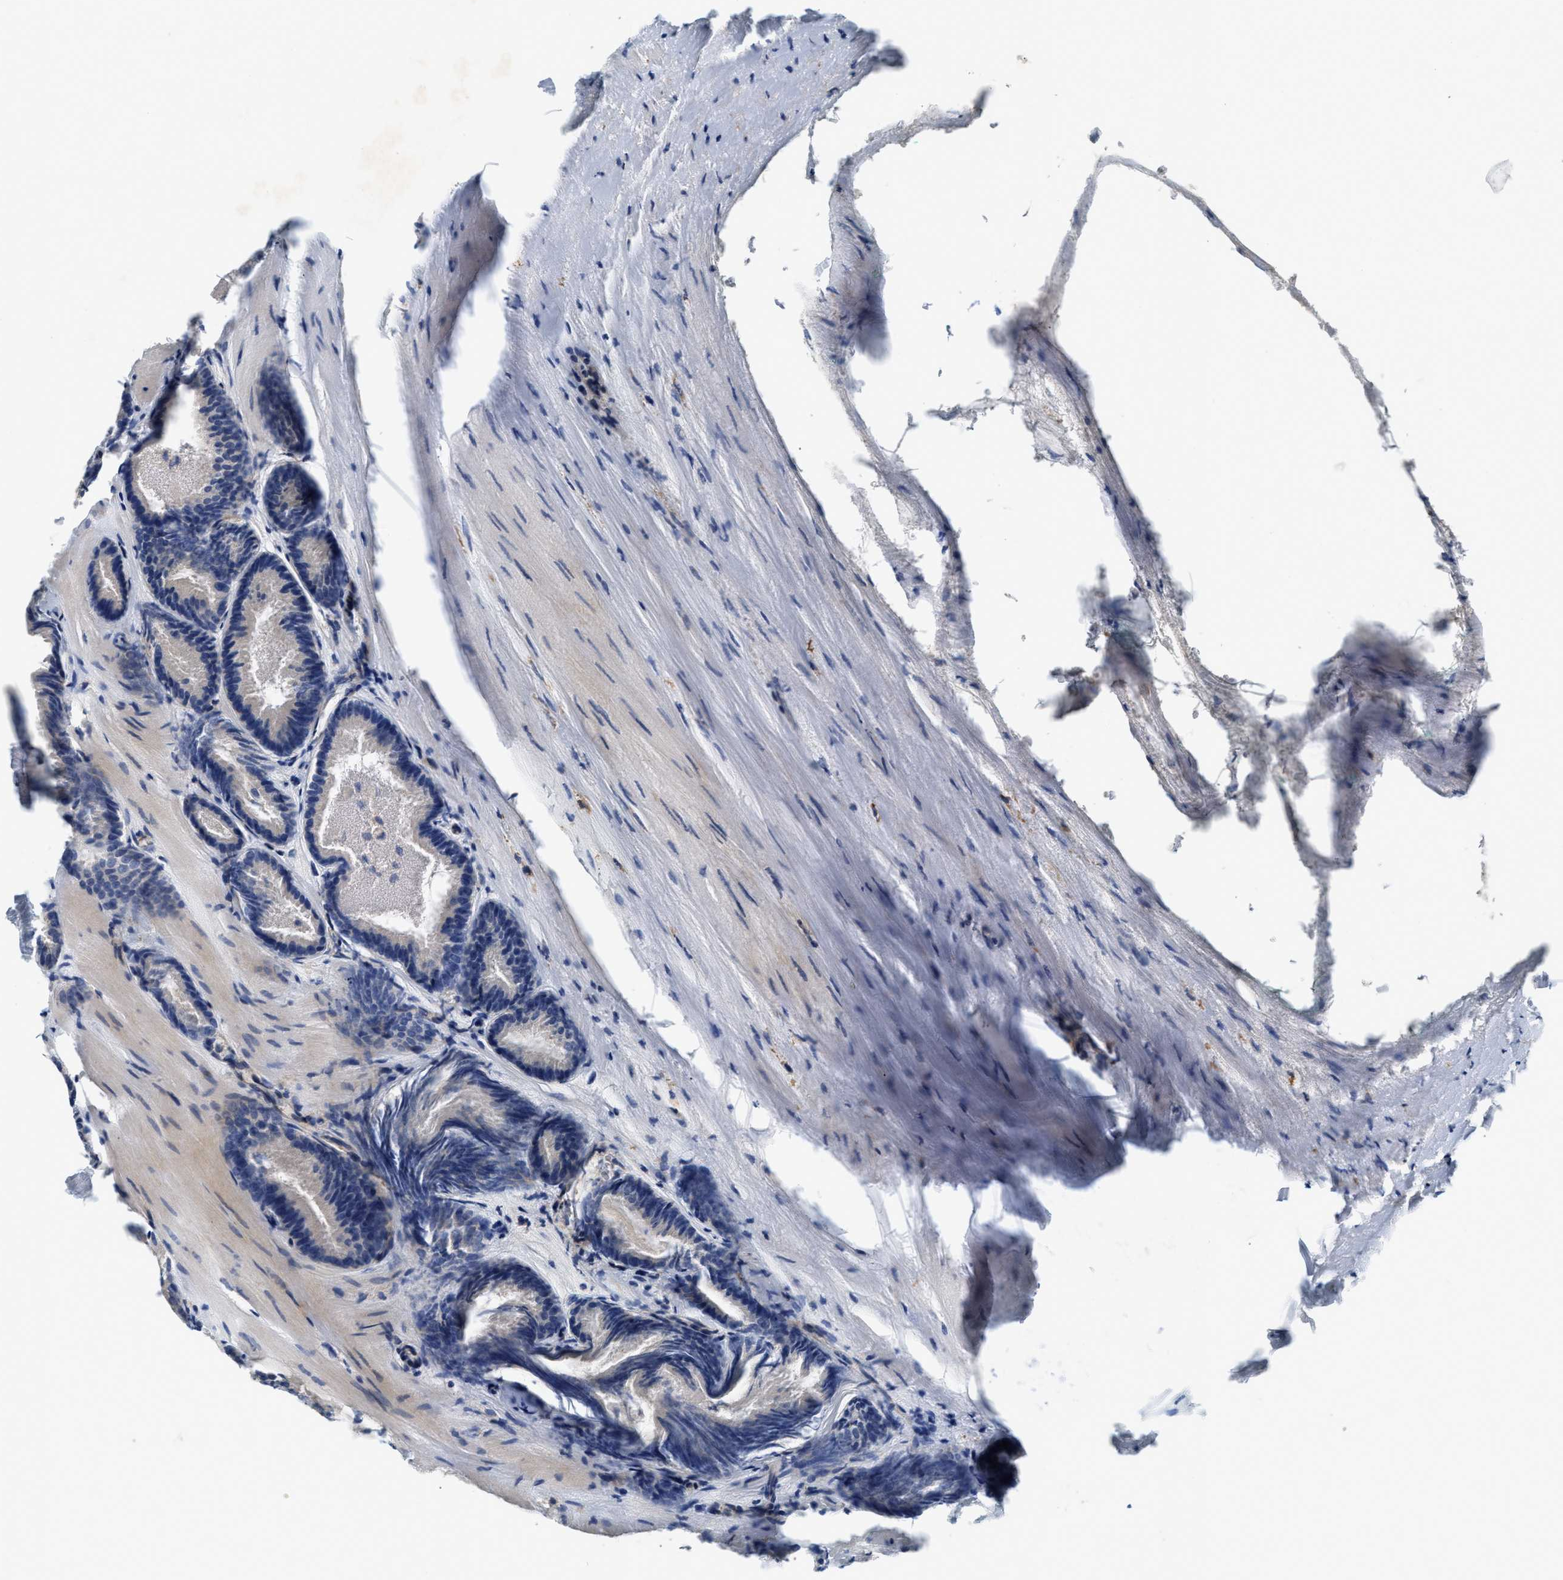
{"staining": {"intensity": "negative", "quantity": "none", "location": "none"}, "tissue": "prostate cancer", "cell_type": "Tumor cells", "image_type": "cancer", "snomed": [{"axis": "morphology", "description": "Adenocarcinoma, Low grade"}, {"axis": "topography", "description": "Prostate"}], "caption": "Prostate cancer (adenocarcinoma (low-grade)) stained for a protein using IHC demonstrates no expression tumor cells.", "gene": "NSUN7", "patient": {"sex": "male", "age": 51}}